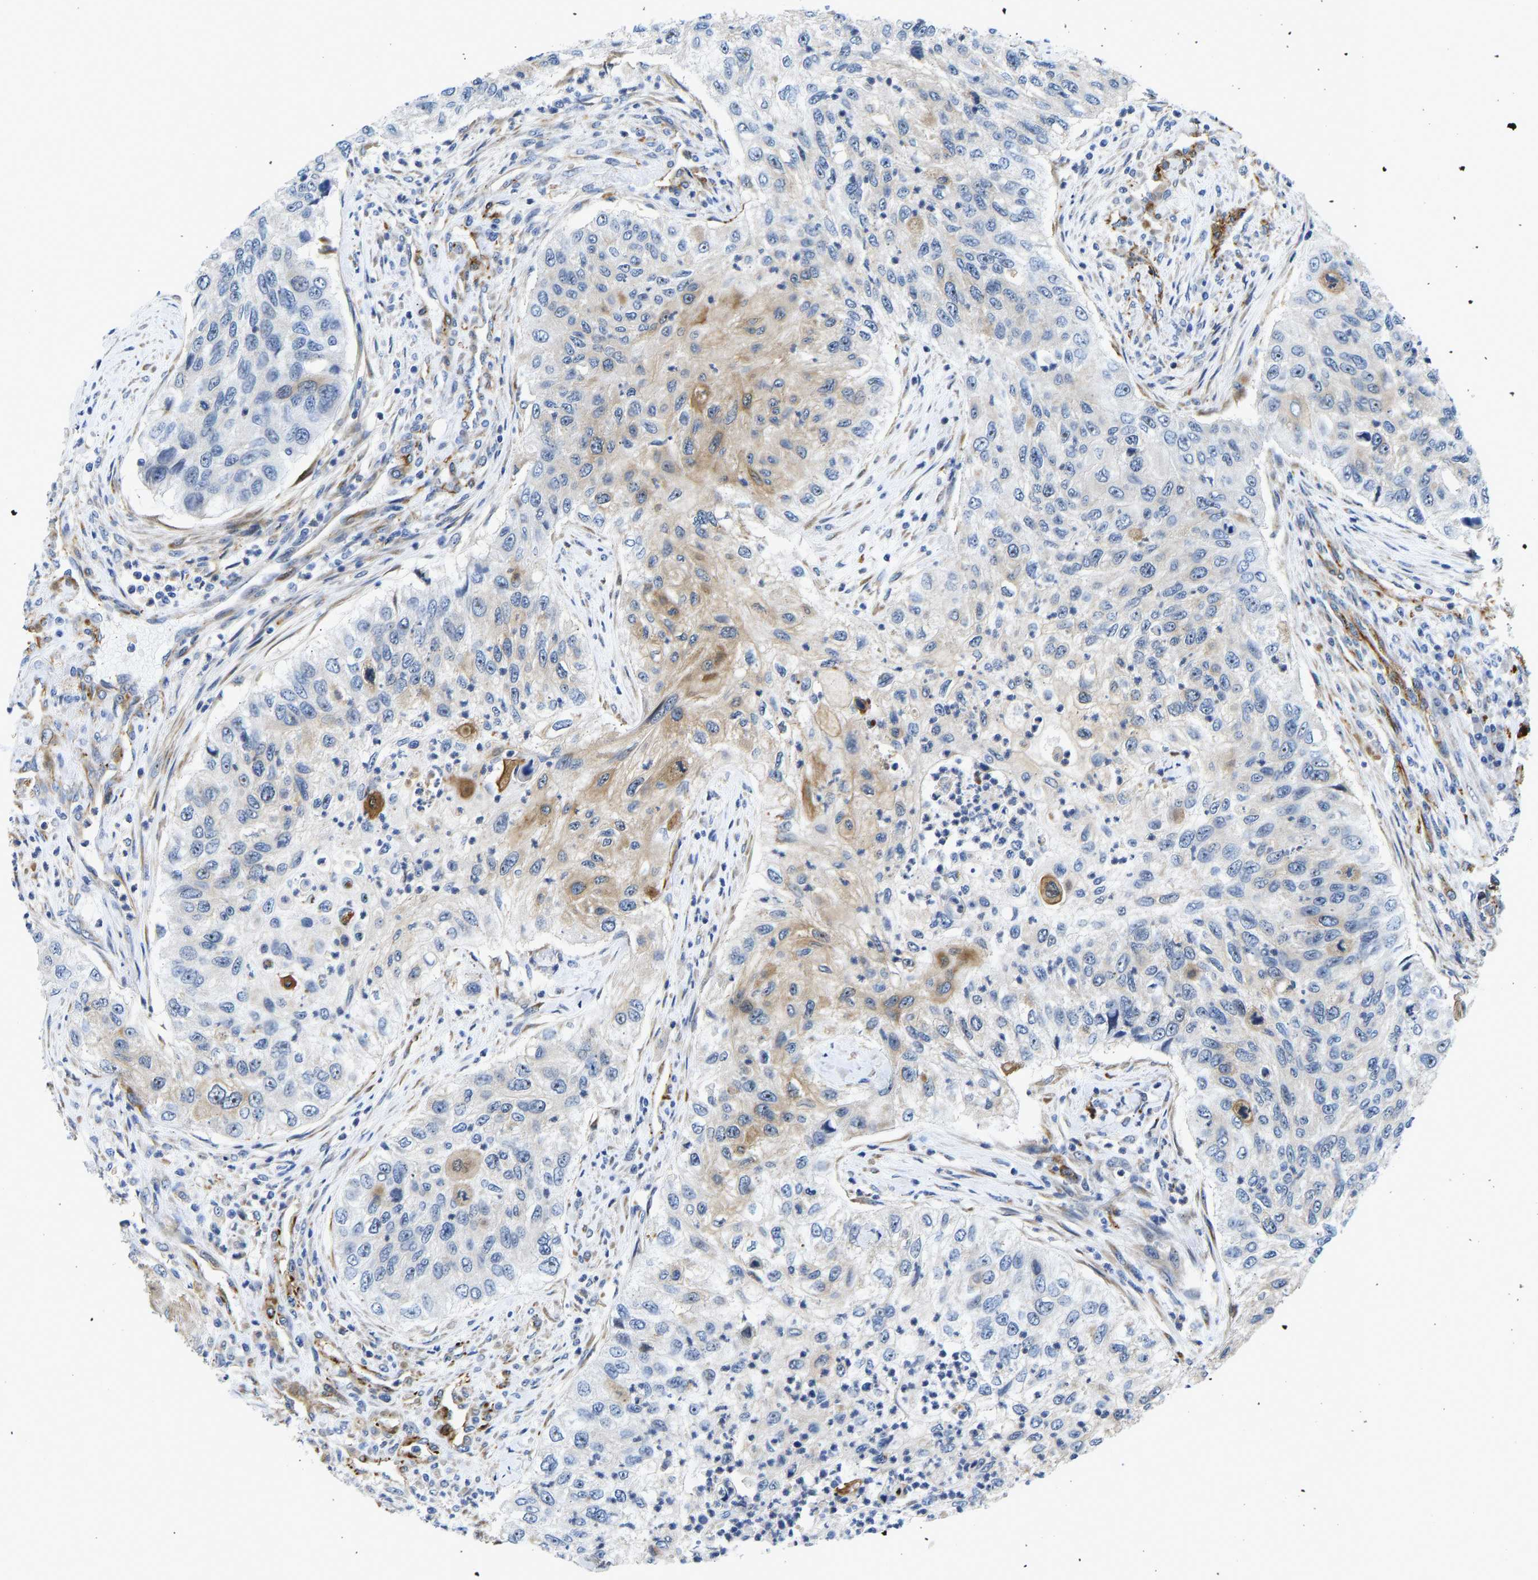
{"staining": {"intensity": "weak", "quantity": "<25%", "location": "nuclear"}, "tissue": "urothelial cancer", "cell_type": "Tumor cells", "image_type": "cancer", "snomed": [{"axis": "morphology", "description": "Urothelial carcinoma, High grade"}, {"axis": "topography", "description": "Urinary bladder"}], "caption": "Immunohistochemical staining of urothelial cancer exhibits no significant expression in tumor cells.", "gene": "RESF1", "patient": {"sex": "female", "age": 60}}